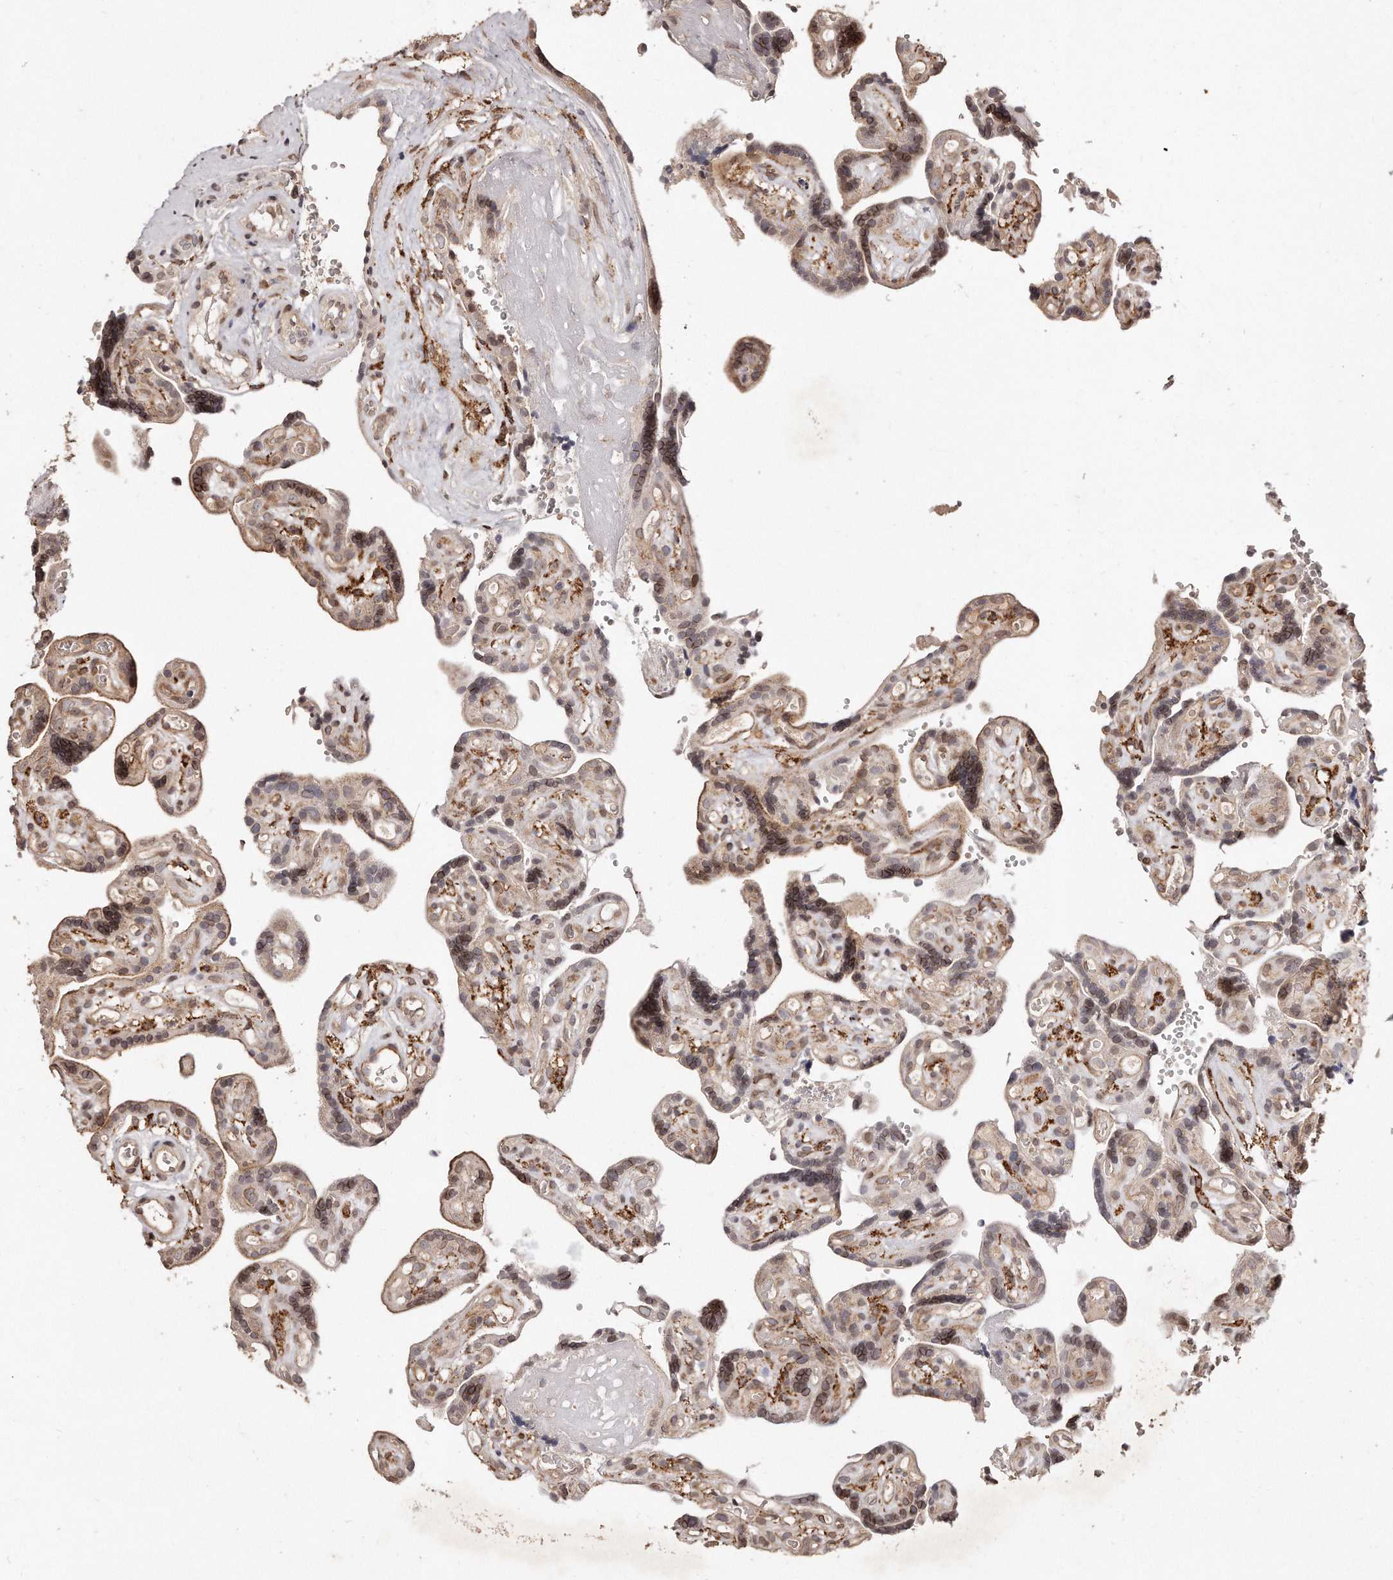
{"staining": {"intensity": "moderate", "quantity": ">75%", "location": "cytoplasmic/membranous"}, "tissue": "placenta", "cell_type": "Decidual cells", "image_type": "normal", "snomed": [{"axis": "morphology", "description": "Normal tissue, NOS"}, {"axis": "topography", "description": "Placenta"}], "caption": "A high-resolution micrograph shows immunohistochemistry (IHC) staining of unremarkable placenta, which shows moderate cytoplasmic/membranous staining in about >75% of decidual cells.", "gene": "HASPIN", "patient": {"sex": "female", "age": 30}}